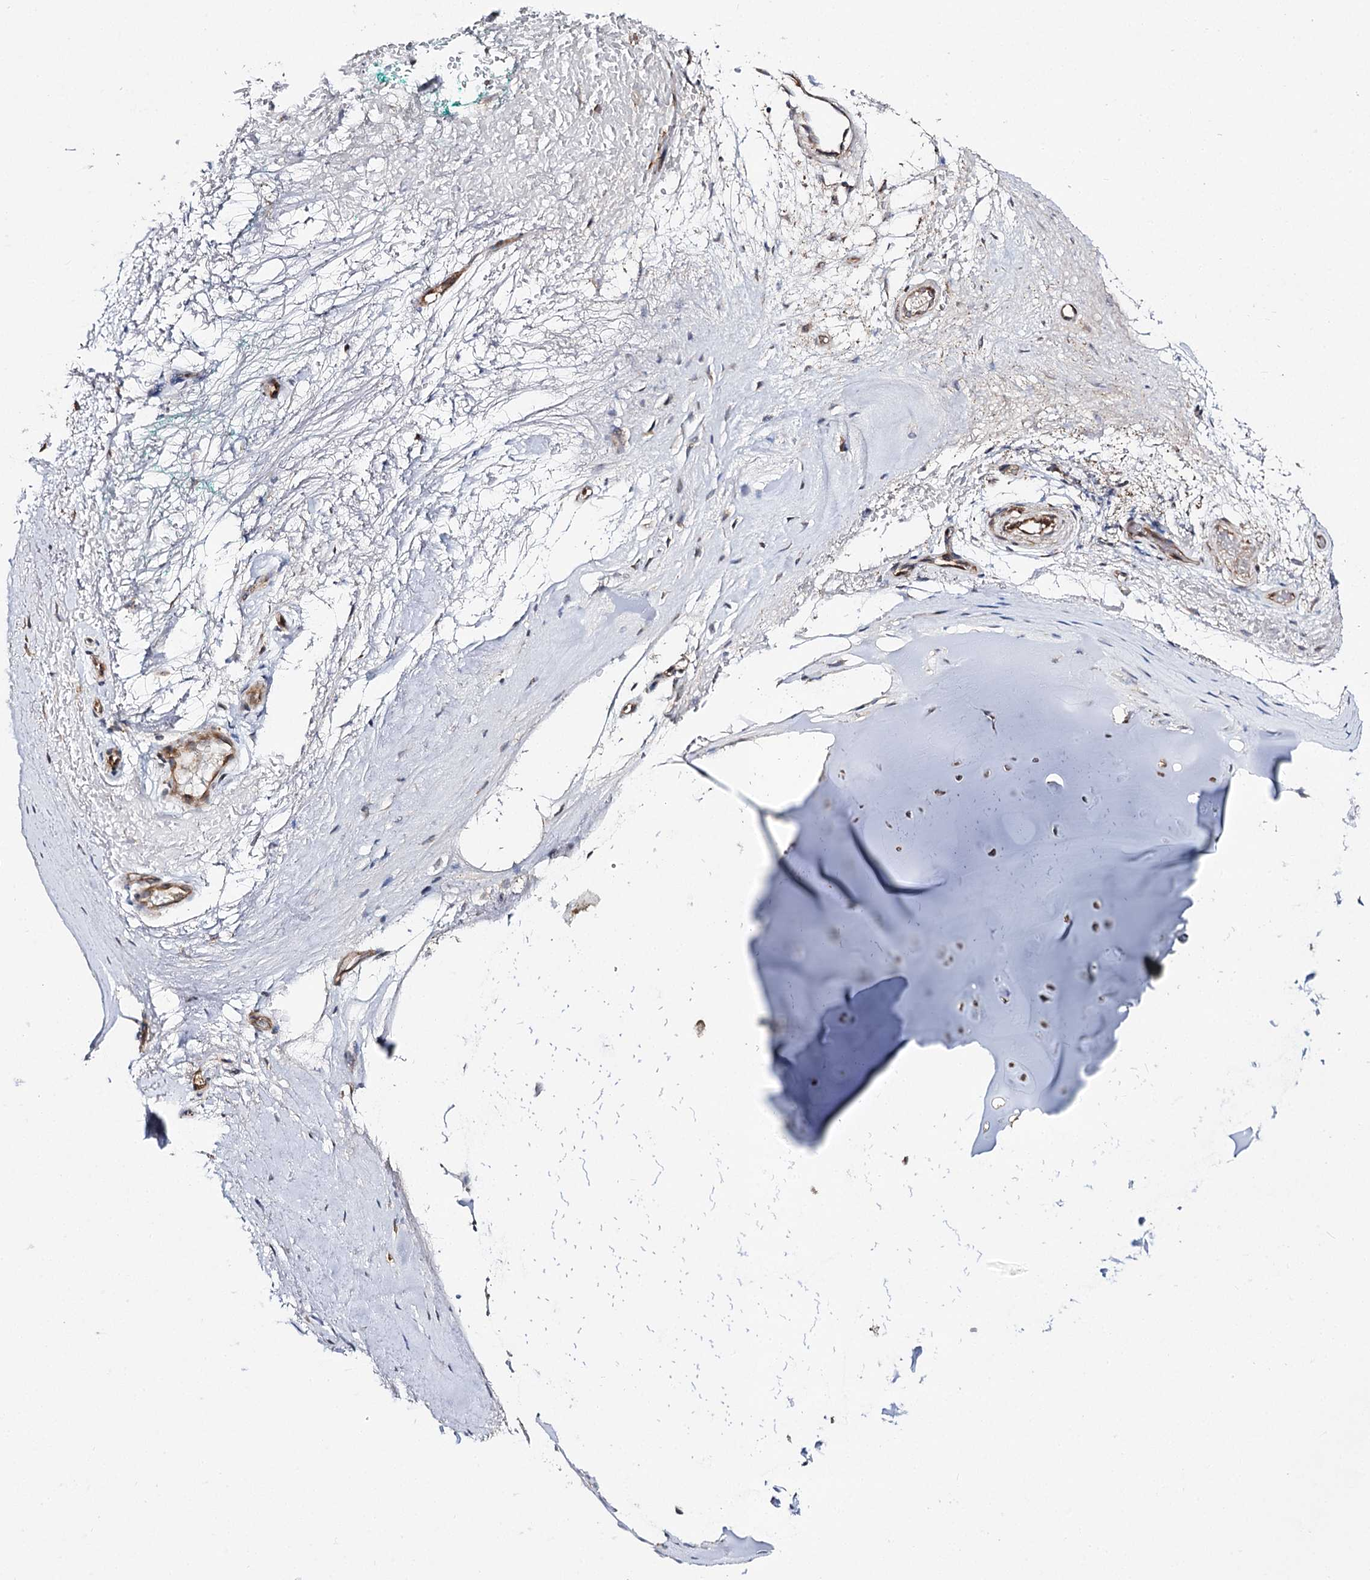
{"staining": {"intensity": "negative", "quantity": "none", "location": "none"}, "tissue": "adipose tissue", "cell_type": "Adipocytes", "image_type": "normal", "snomed": [{"axis": "morphology", "description": "Normal tissue, NOS"}, {"axis": "morphology", "description": "Basal cell carcinoma"}, {"axis": "topography", "description": "Cartilage tissue"}, {"axis": "topography", "description": "Nasopharynx"}, {"axis": "topography", "description": "Oral tissue"}], "caption": "Adipocytes show no significant positivity in unremarkable adipose tissue.", "gene": "CBR4", "patient": {"sex": "female", "age": 77}}